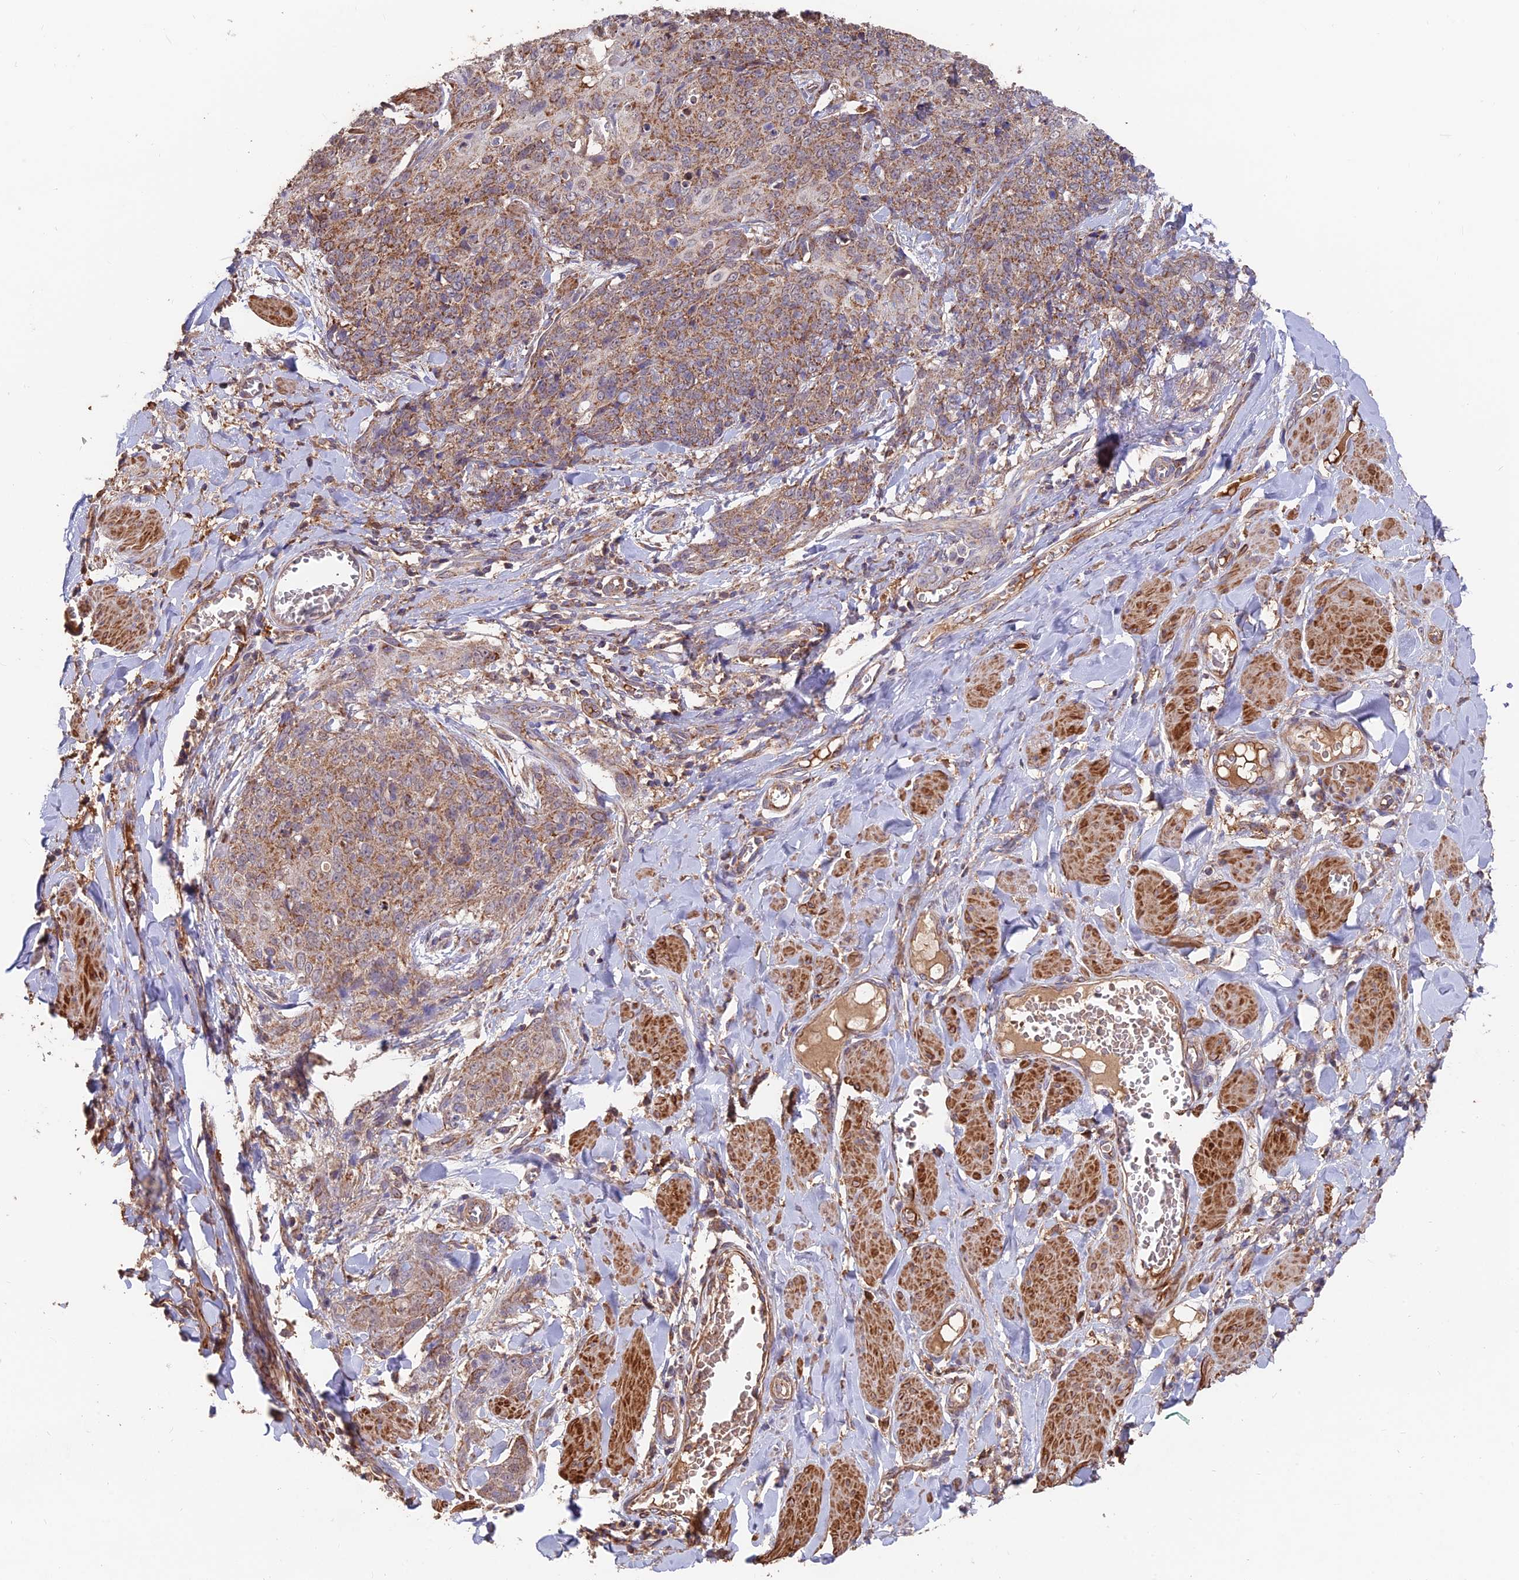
{"staining": {"intensity": "moderate", "quantity": "25%-75%", "location": "cytoplasmic/membranous"}, "tissue": "skin cancer", "cell_type": "Tumor cells", "image_type": "cancer", "snomed": [{"axis": "morphology", "description": "Squamous cell carcinoma, NOS"}, {"axis": "topography", "description": "Skin"}, {"axis": "topography", "description": "Vulva"}], "caption": "Skin squamous cell carcinoma stained for a protein exhibits moderate cytoplasmic/membranous positivity in tumor cells.", "gene": "IFT22", "patient": {"sex": "female", "age": 85}}